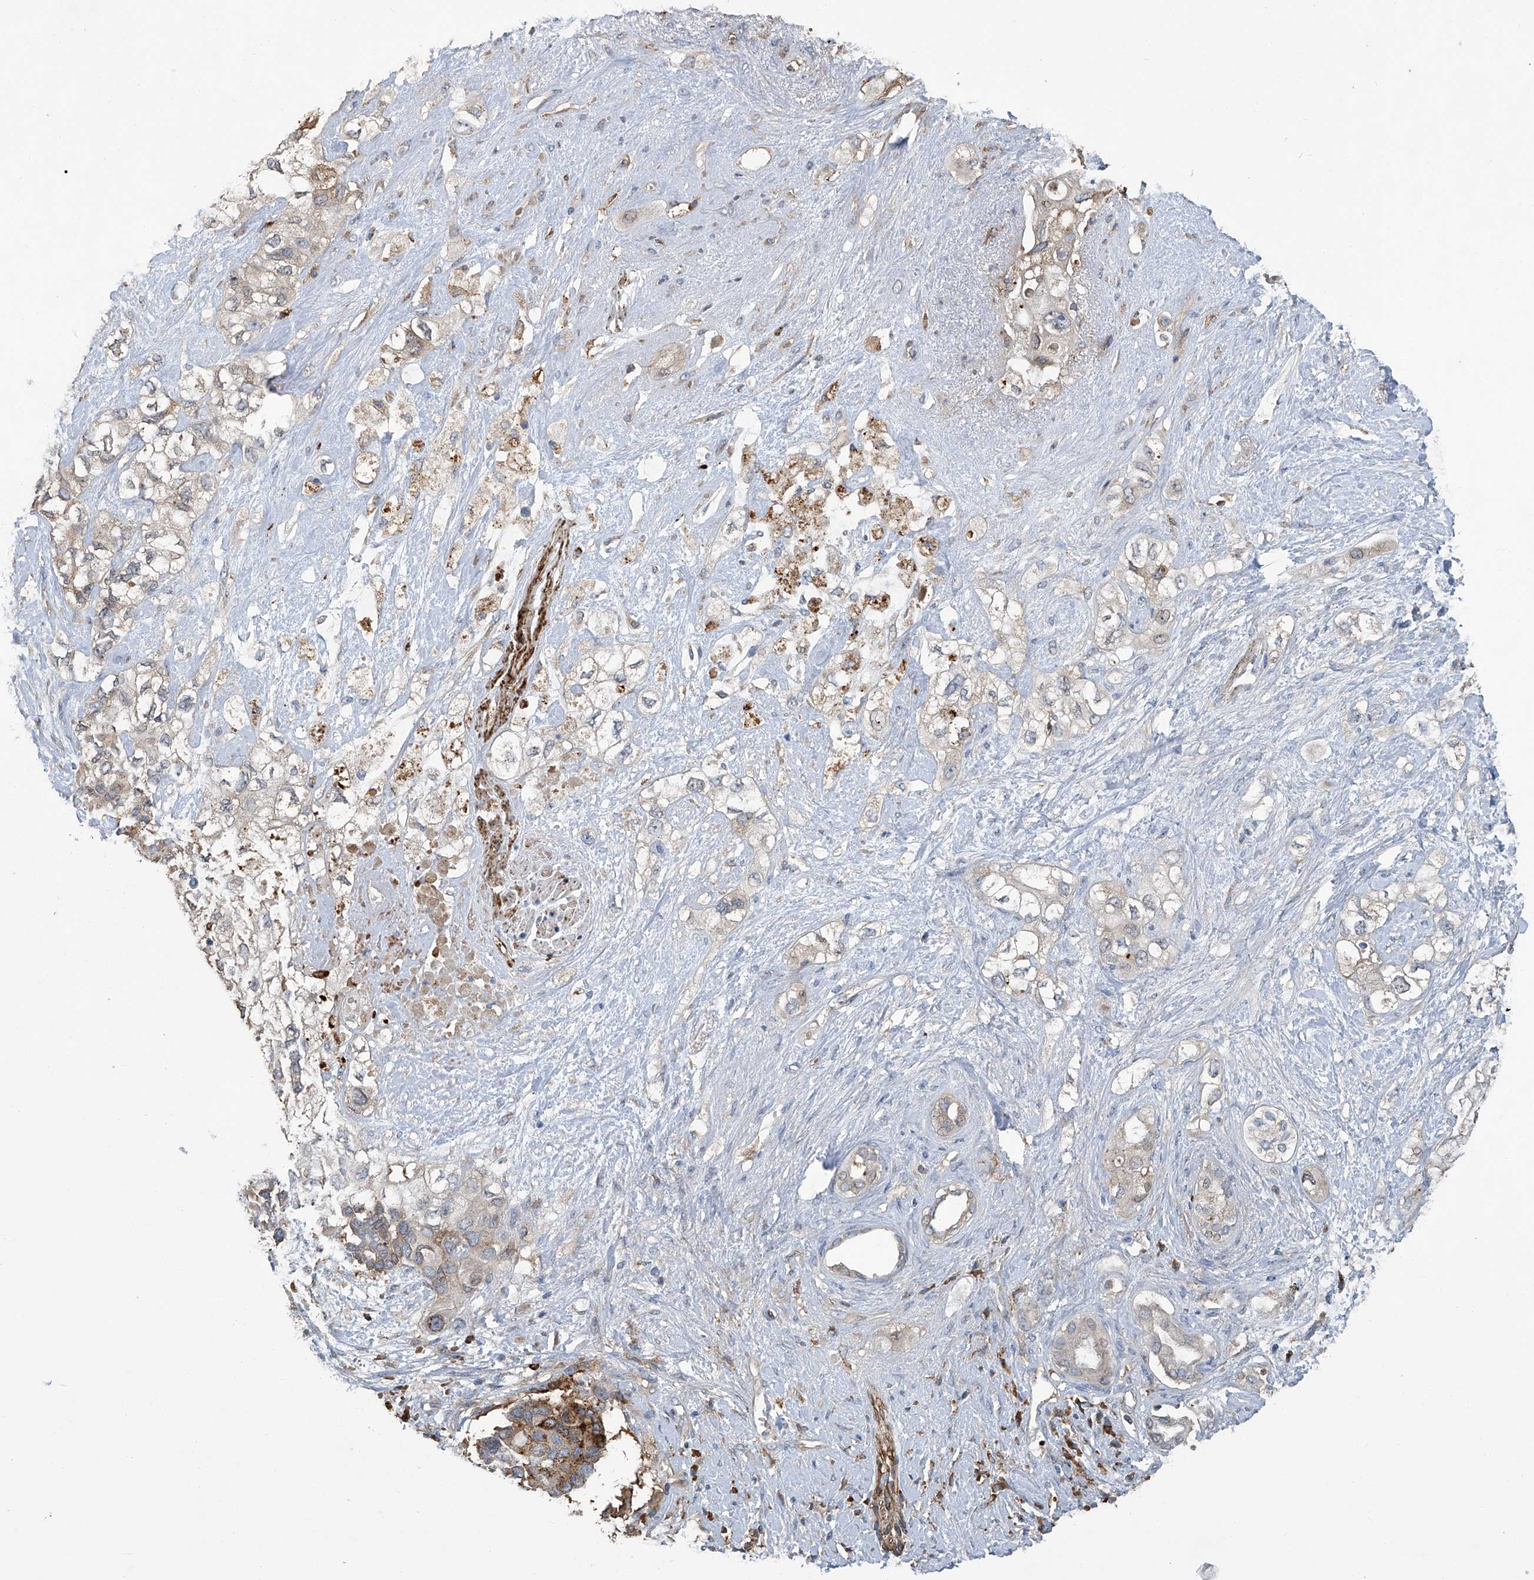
{"staining": {"intensity": "weak", "quantity": "25%-75%", "location": "cytoplasmic/membranous"}, "tissue": "pancreatic cancer", "cell_type": "Tumor cells", "image_type": "cancer", "snomed": [{"axis": "morphology", "description": "Adenocarcinoma, NOS"}, {"axis": "topography", "description": "Pancreas"}], "caption": "Immunohistochemistry (DAB (3,3'-diaminobenzidine)) staining of human pancreatic cancer (adenocarcinoma) demonstrates weak cytoplasmic/membranous protein staining in approximately 25%-75% of tumor cells. (Stains: DAB (3,3'-diaminobenzidine) in brown, nuclei in blue, Microscopy: brightfield microscopy at high magnification).", "gene": "FAM167A", "patient": {"sex": "female", "age": 56}}